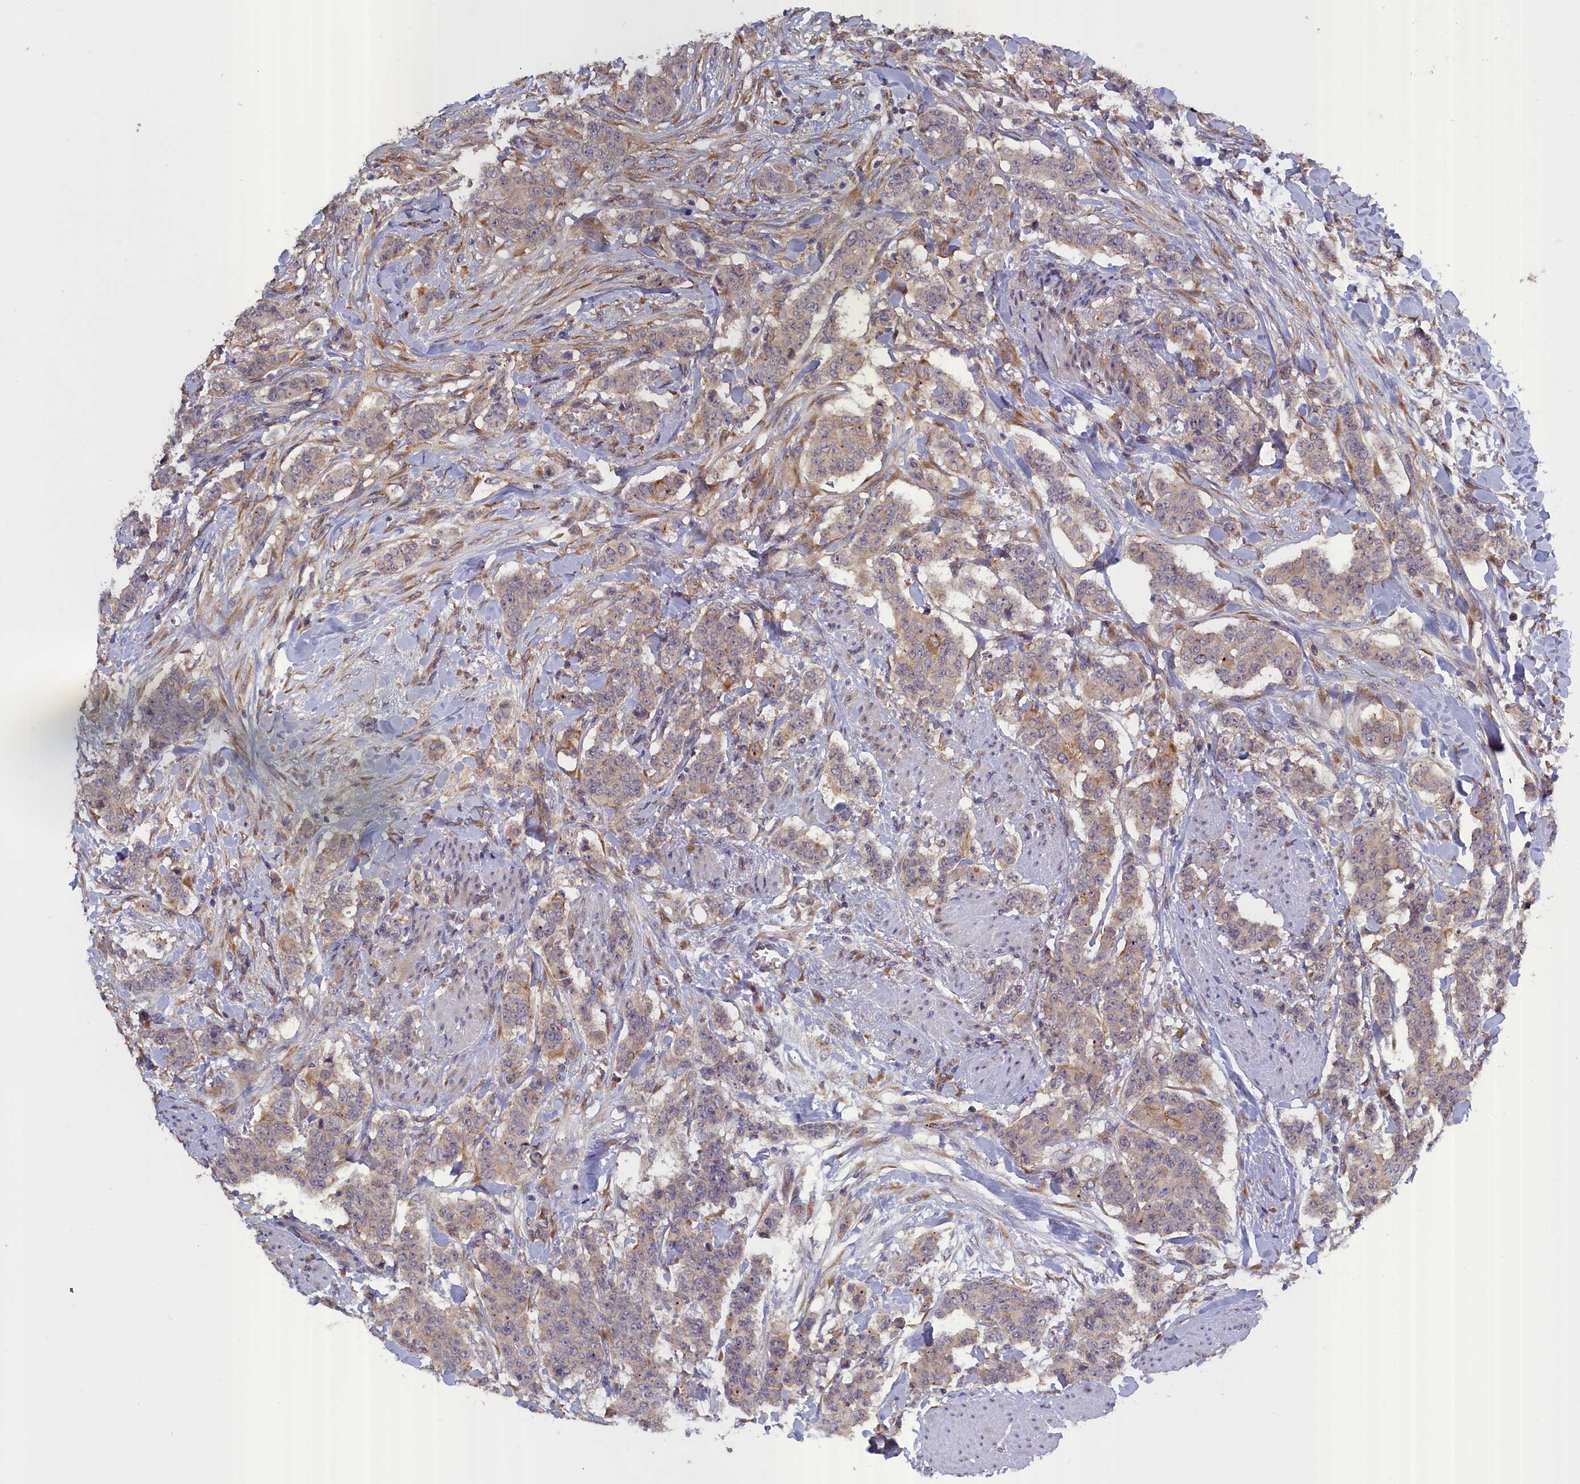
{"staining": {"intensity": "weak", "quantity": "25%-75%", "location": "cytoplasmic/membranous"}, "tissue": "breast cancer", "cell_type": "Tumor cells", "image_type": "cancer", "snomed": [{"axis": "morphology", "description": "Duct carcinoma"}, {"axis": "topography", "description": "Breast"}], "caption": "DAB immunohistochemical staining of human breast infiltrating ductal carcinoma shows weak cytoplasmic/membranous protein expression in about 25%-75% of tumor cells.", "gene": "COL19A1", "patient": {"sex": "female", "age": 40}}